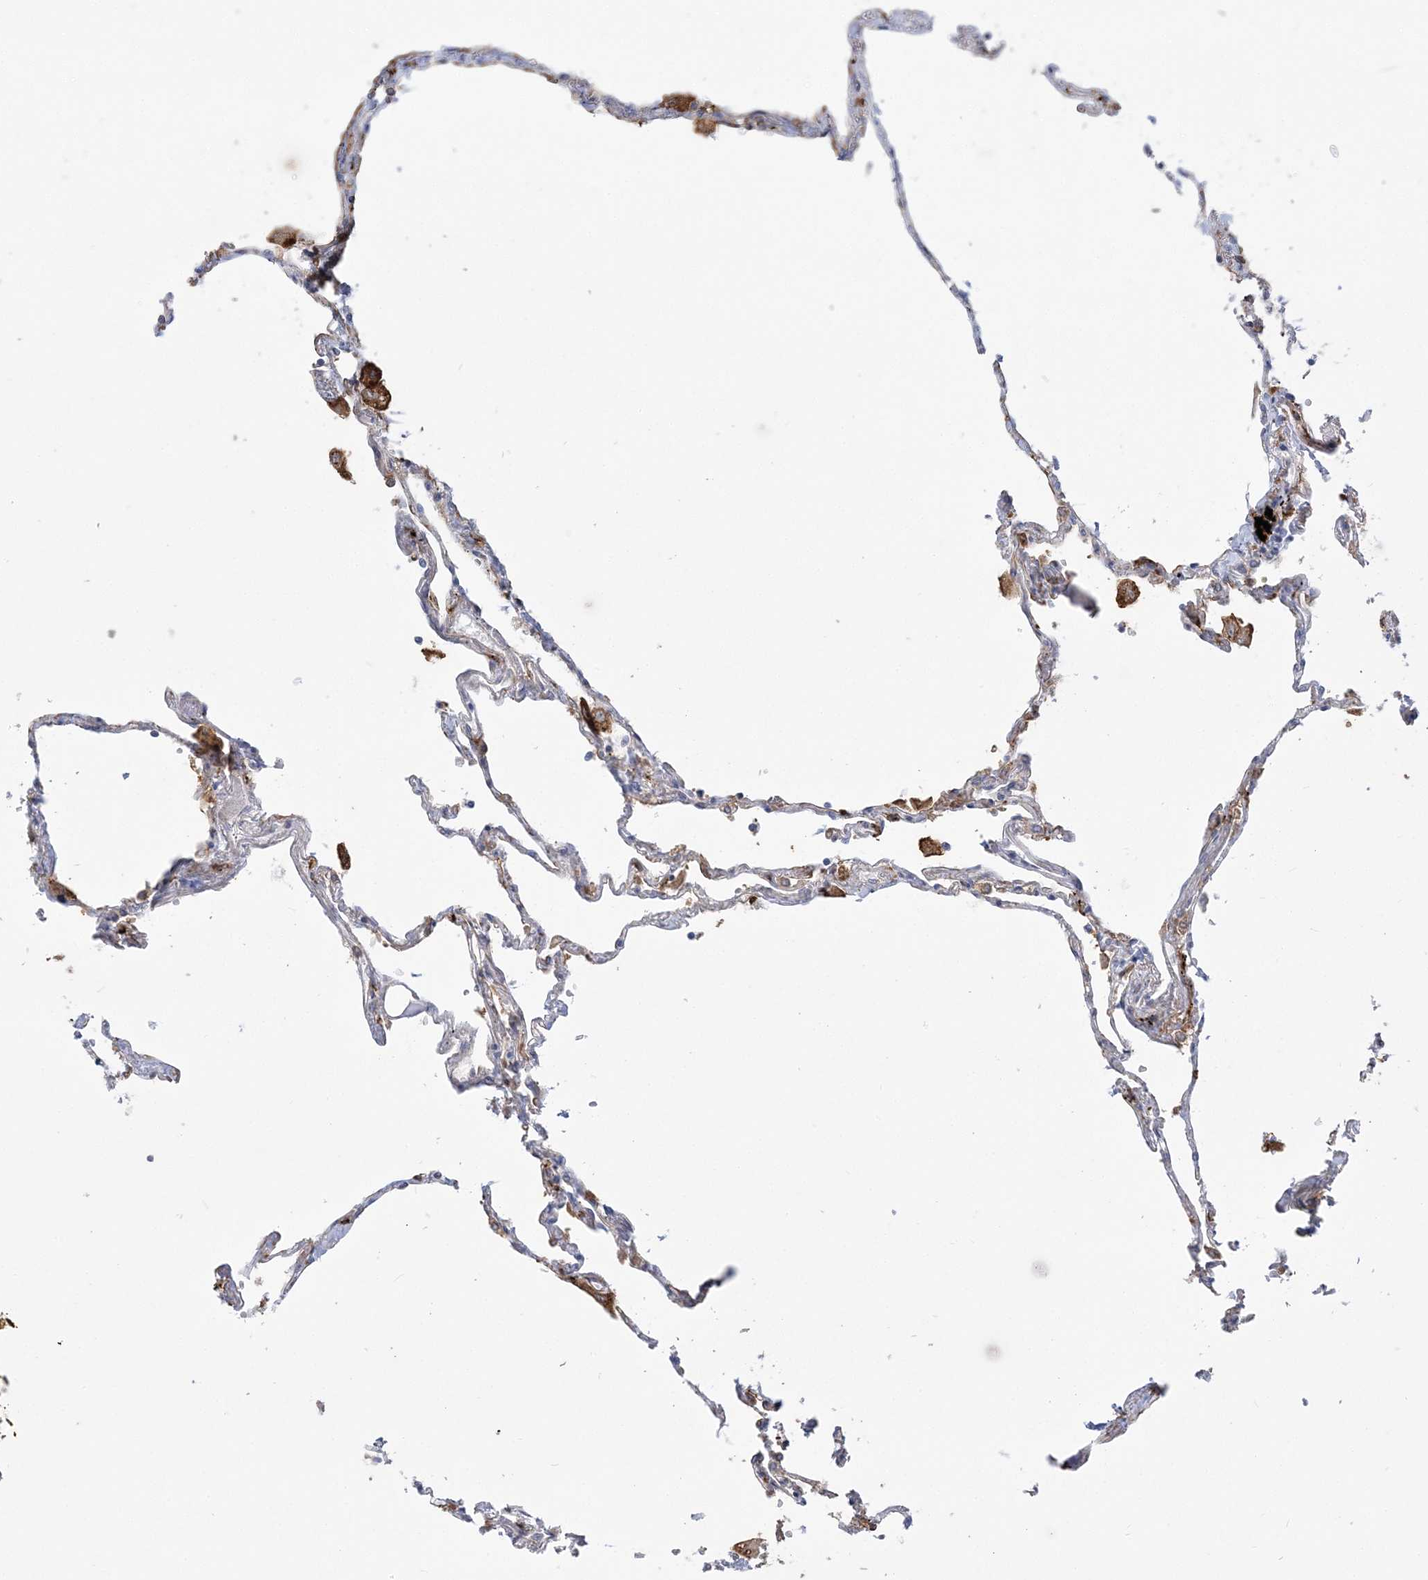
{"staining": {"intensity": "negative", "quantity": "none", "location": "none"}, "tissue": "lung", "cell_type": "Alveolar cells", "image_type": "normal", "snomed": [{"axis": "morphology", "description": "Normal tissue, NOS"}, {"axis": "topography", "description": "Lung"}], "caption": "Immunohistochemistry micrograph of normal human lung stained for a protein (brown), which reveals no staining in alveolar cells. (Stains: DAB (3,3'-diaminobenzidine) IHC with hematoxylin counter stain, Microscopy: brightfield microscopy at high magnification).", "gene": "HAAO", "patient": {"sex": "female", "age": 67}}